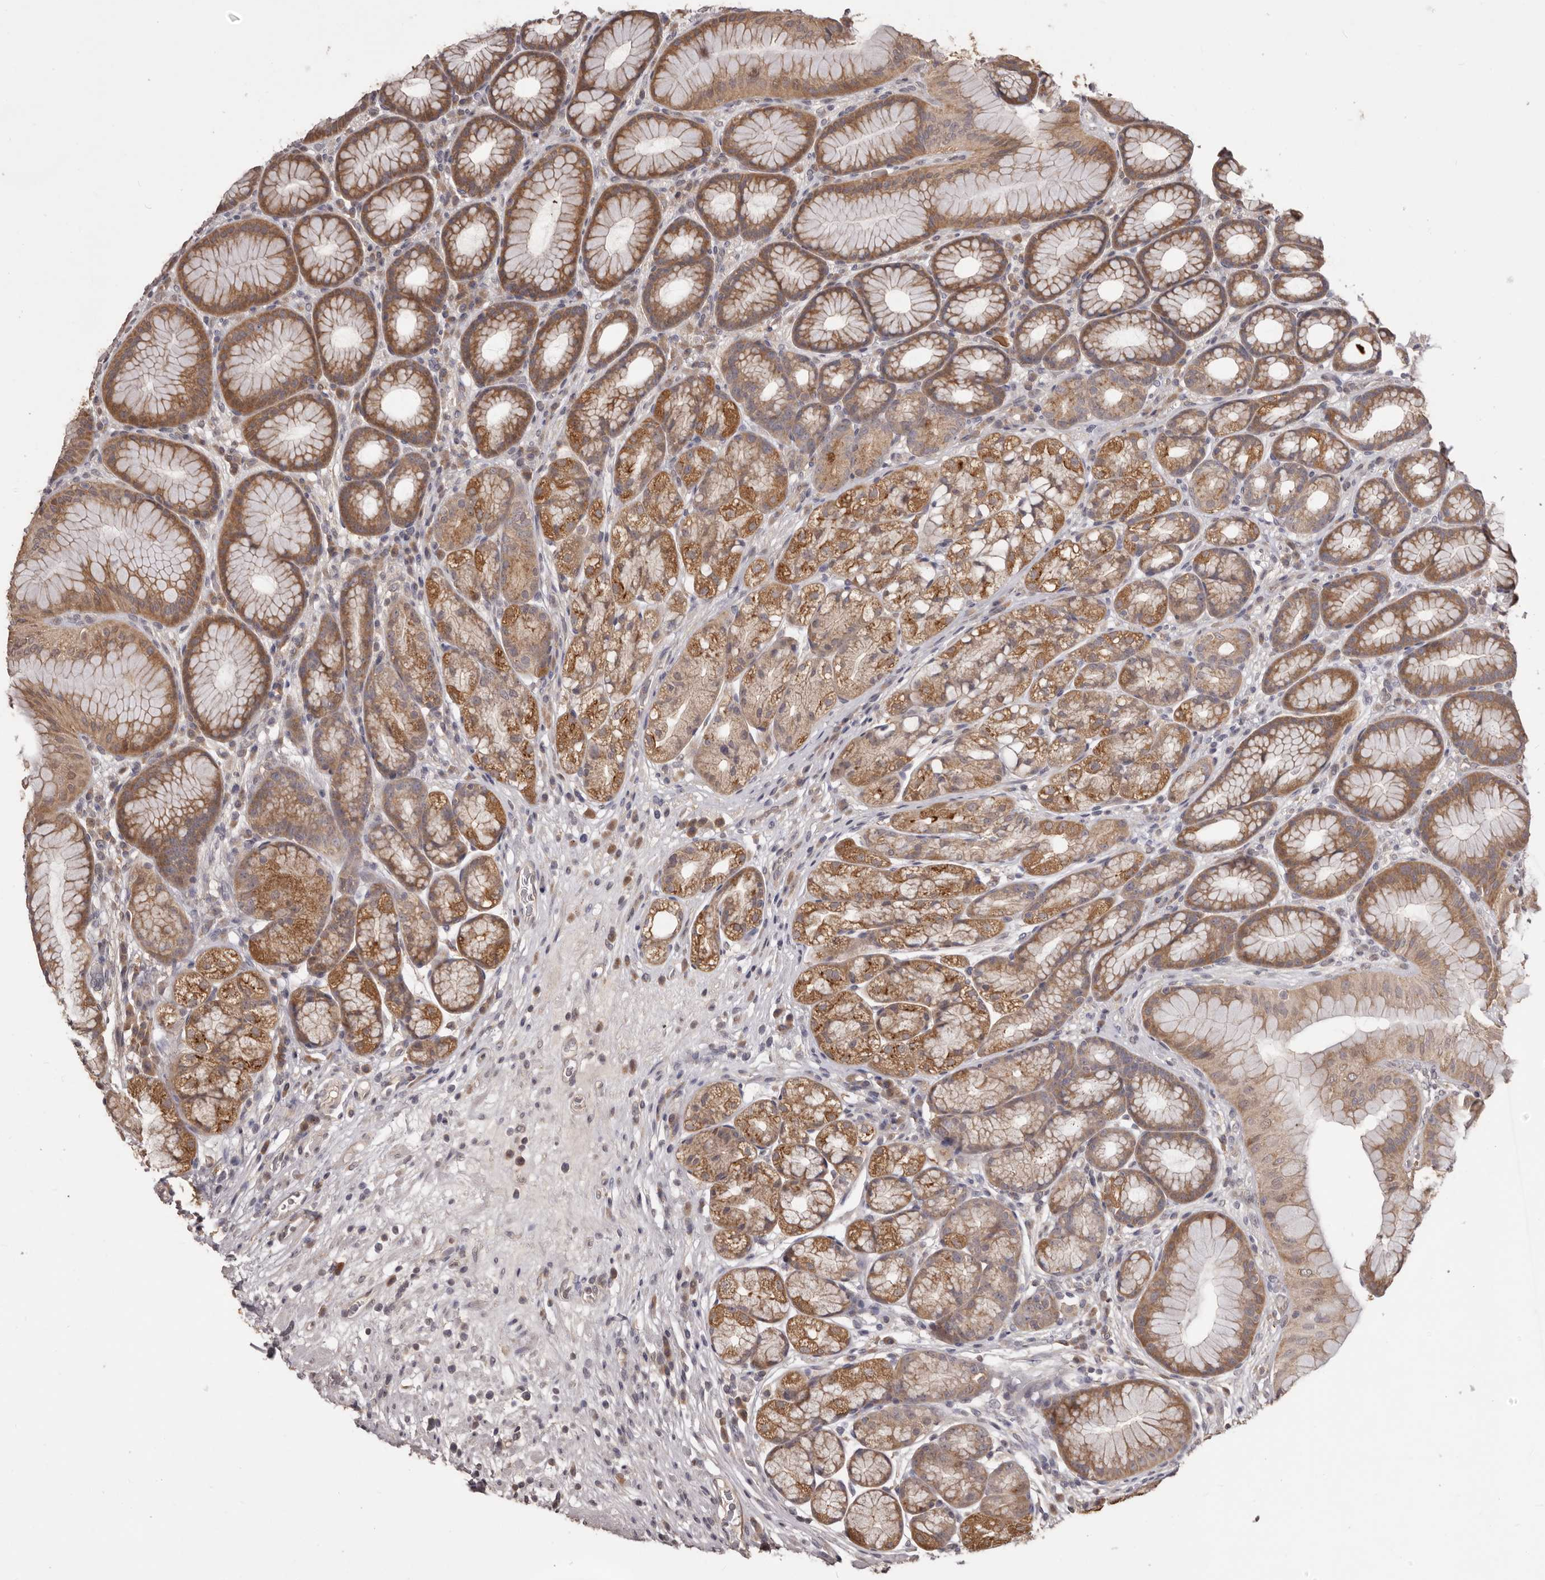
{"staining": {"intensity": "moderate", "quantity": ">75%", "location": "cytoplasmic/membranous"}, "tissue": "stomach", "cell_type": "Glandular cells", "image_type": "normal", "snomed": [{"axis": "morphology", "description": "Normal tissue, NOS"}, {"axis": "topography", "description": "Stomach"}], "caption": "Benign stomach reveals moderate cytoplasmic/membranous staining in about >75% of glandular cells (brown staining indicates protein expression, while blue staining denotes nuclei)..", "gene": "MTO1", "patient": {"sex": "male", "age": 57}}